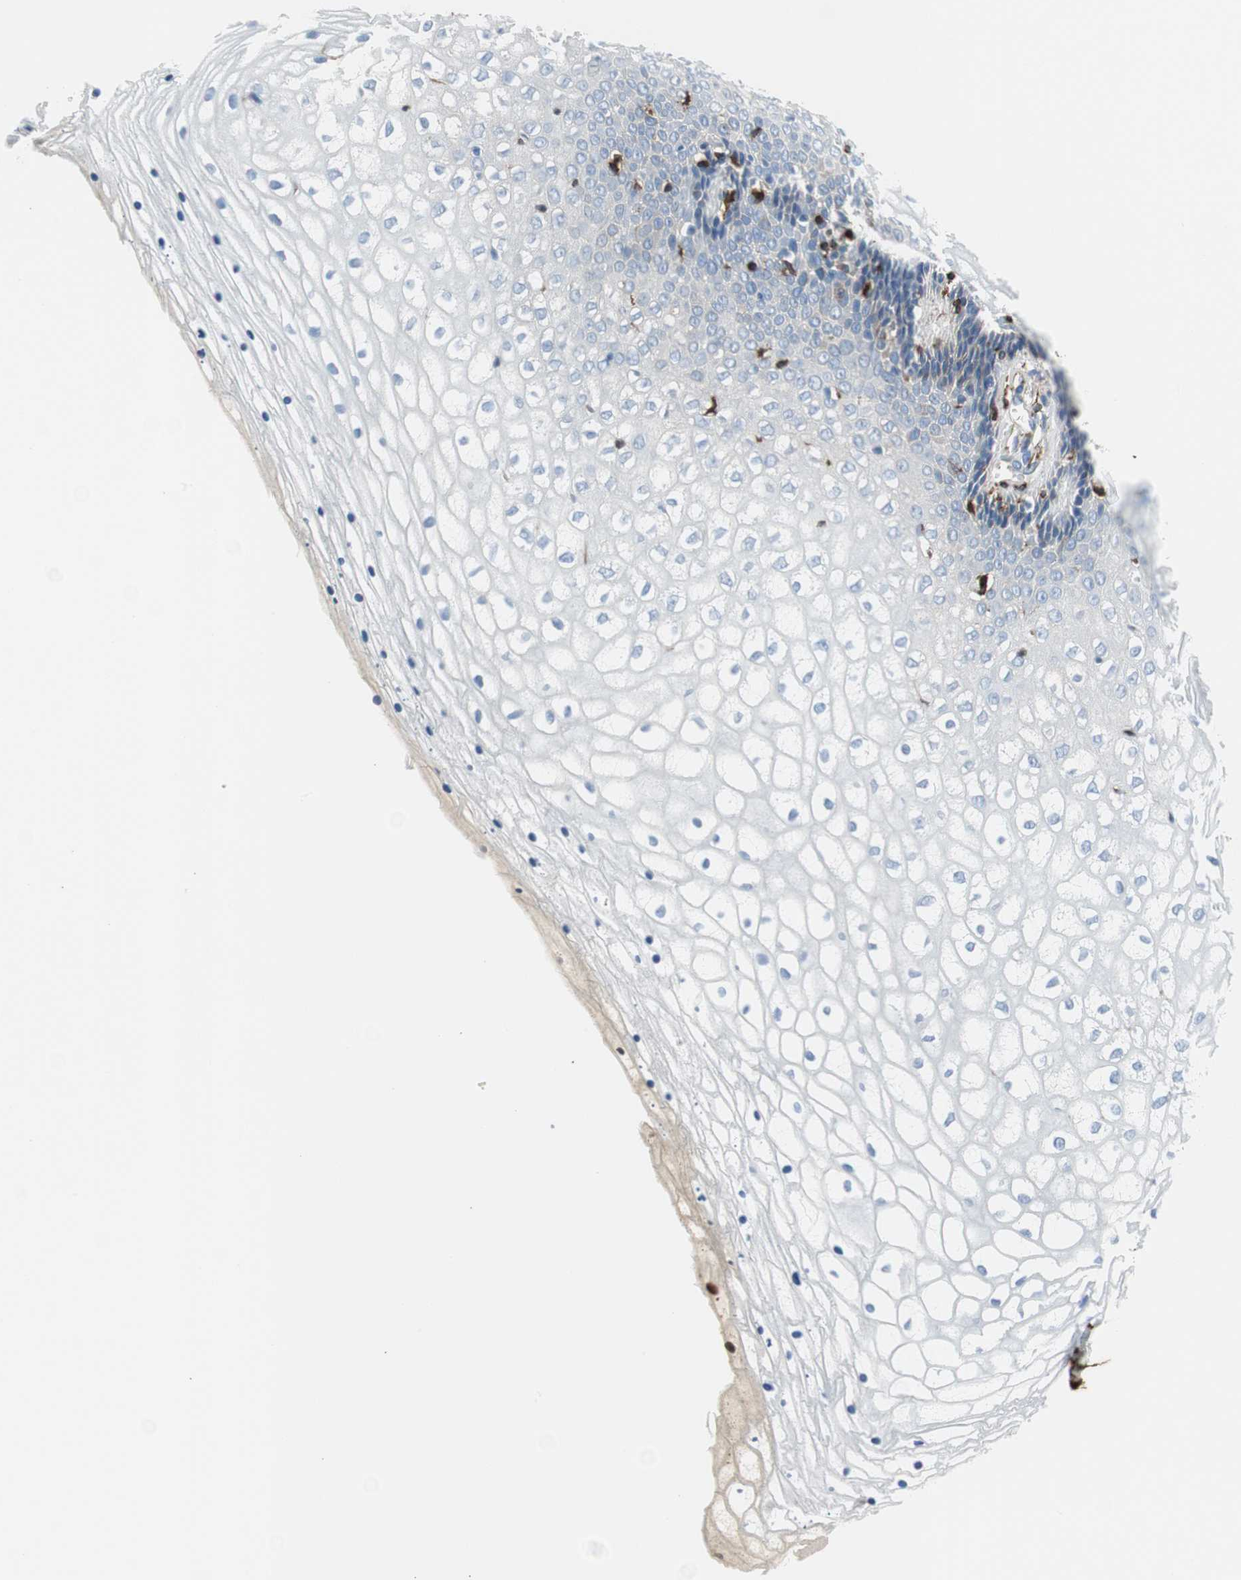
{"staining": {"intensity": "strong", "quantity": "<25%", "location": "cytoplasmic/membranous,nuclear"}, "tissue": "vagina", "cell_type": "Squamous epithelial cells", "image_type": "normal", "snomed": [{"axis": "morphology", "description": "Normal tissue, NOS"}, {"axis": "topography", "description": "Soft tissue"}, {"axis": "topography", "description": "Vagina"}], "caption": "IHC of normal human vagina reveals medium levels of strong cytoplasmic/membranous,nuclear positivity in about <25% of squamous epithelial cells. (IHC, brightfield microscopy, high magnification).", "gene": "APCS", "patient": {"sex": "female", "age": 61}}